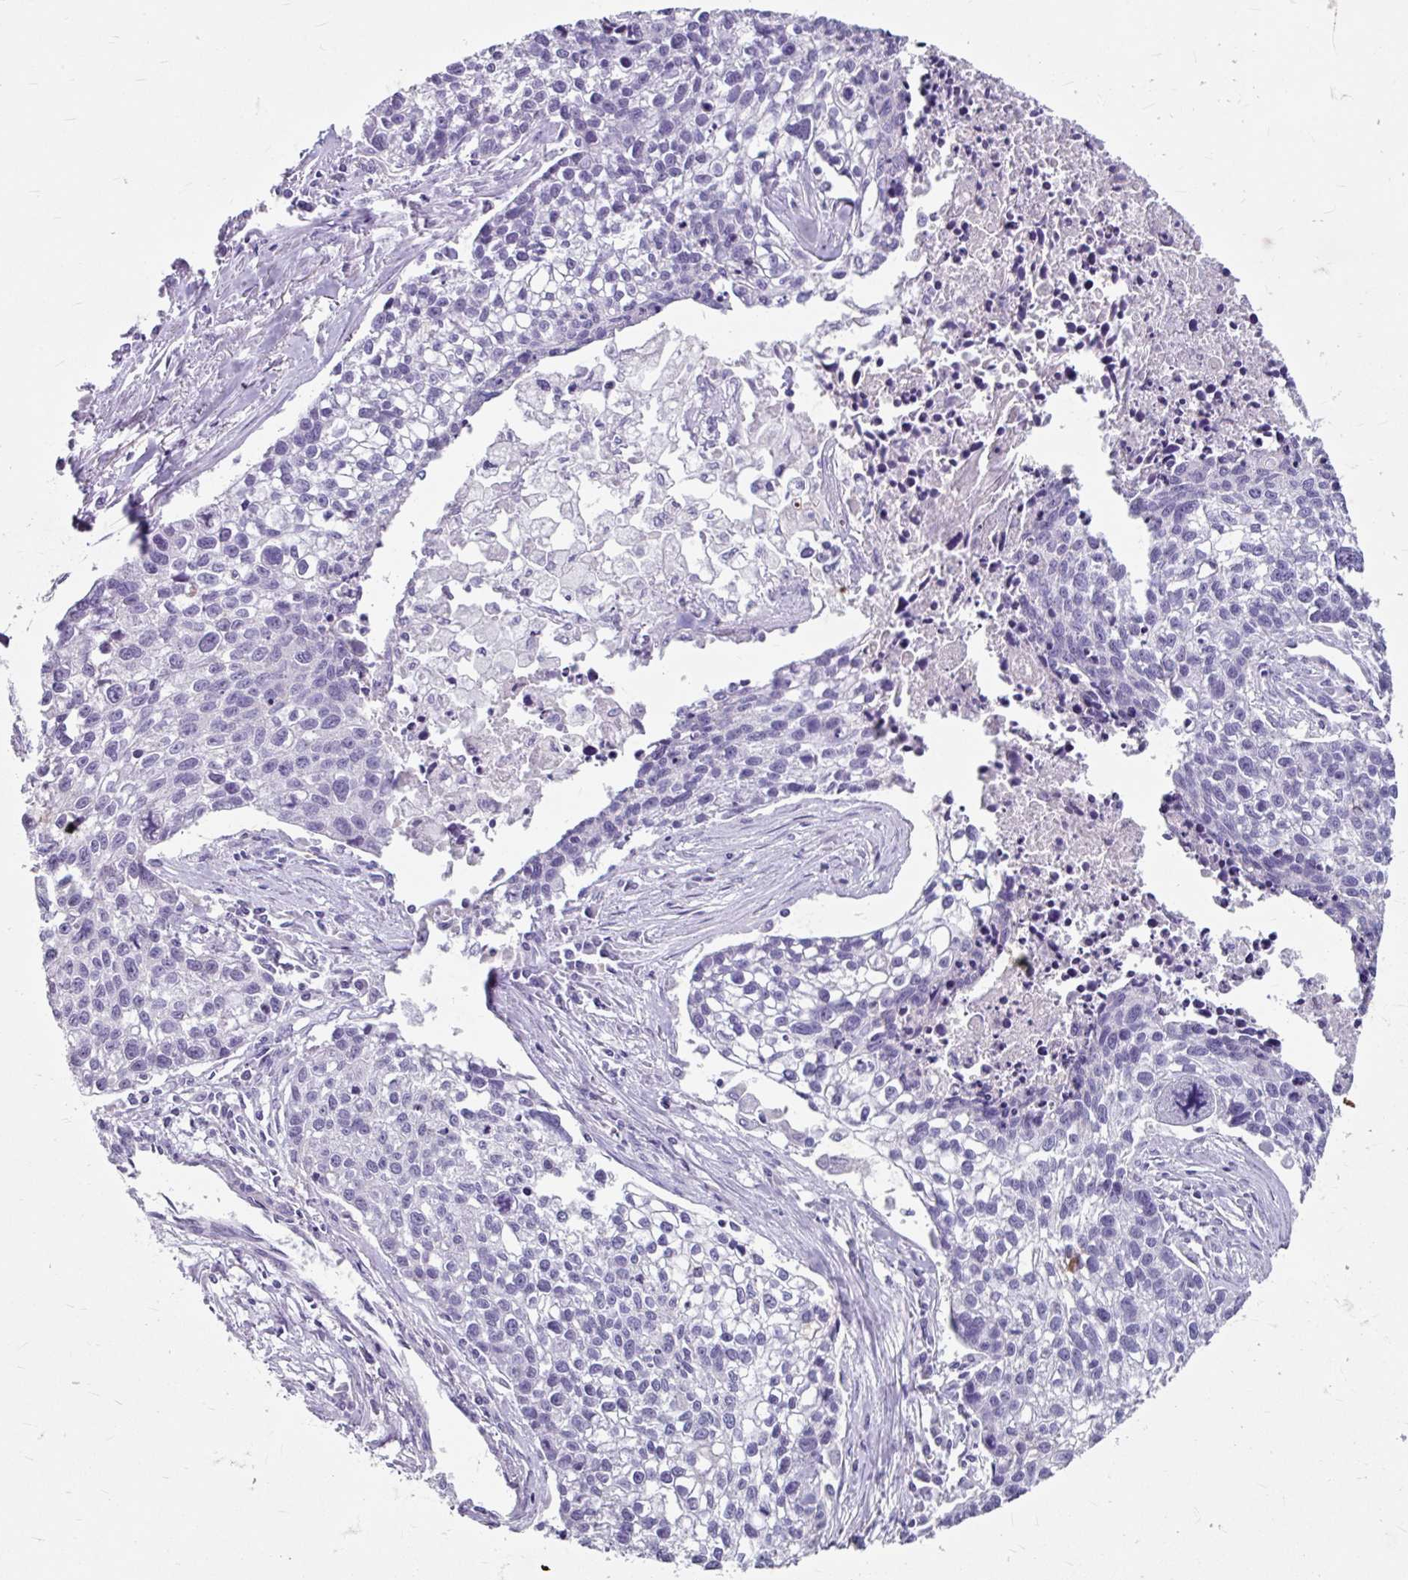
{"staining": {"intensity": "negative", "quantity": "none", "location": "none"}, "tissue": "lung cancer", "cell_type": "Tumor cells", "image_type": "cancer", "snomed": [{"axis": "morphology", "description": "Squamous cell carcinoma, NOS"}, {"axis": "topography", "description": "Lung"}], "caption": "DAB (3,3'-diaminobenzidine) immunohistochemical staining of human lung squamous cell carcinoma displays no significant expression in tumor cells.", "gene": "ANKRD1", "patient": {"sex": "male", "age": 74}}